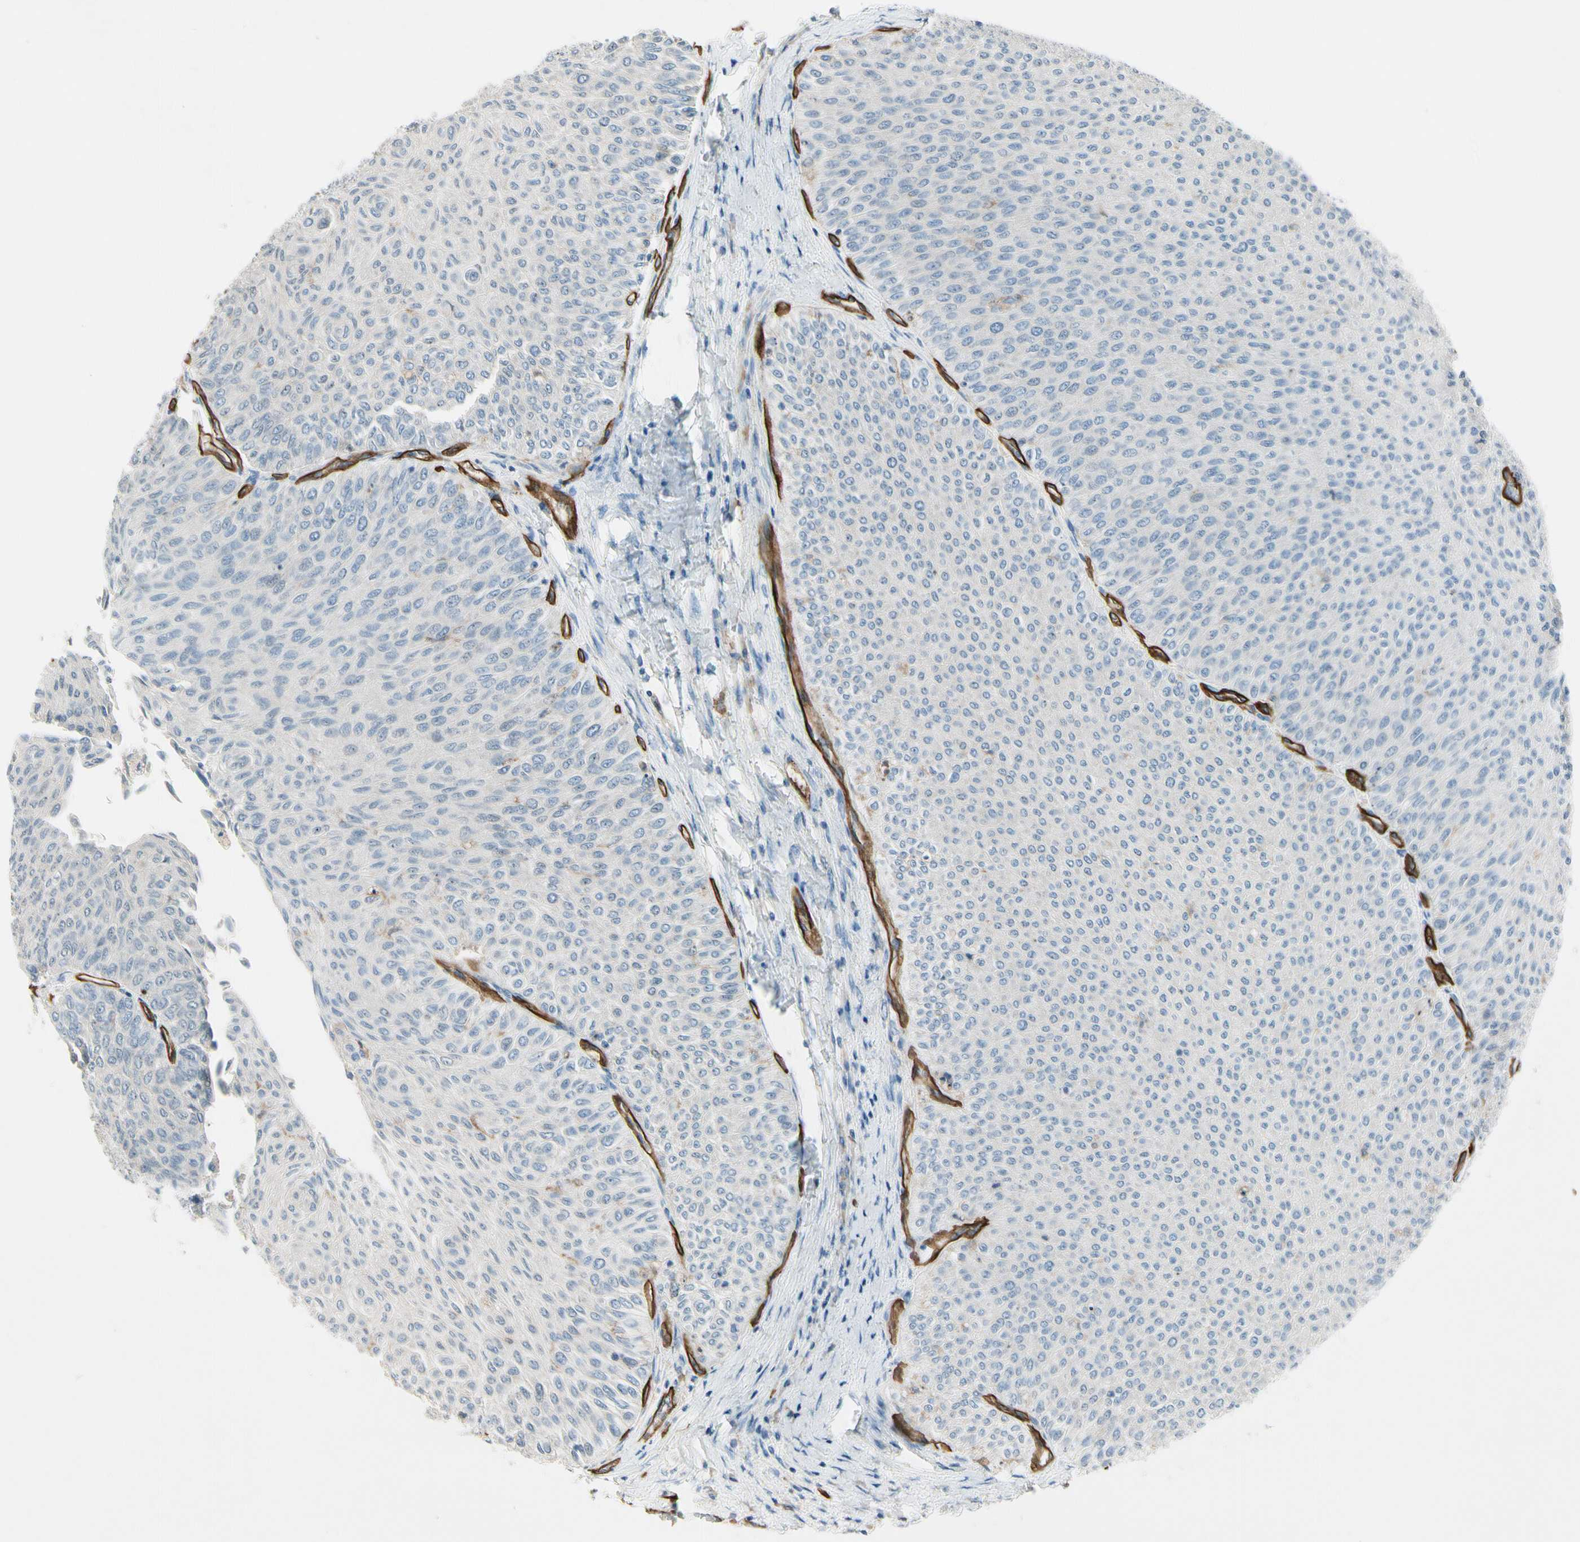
{"staining": {"intensity": "negative", "quantity": "none", "location": "none"}, "tissue": "urothelial cancer", "cell_type": "Tumor cells", "image_type": "cancer", "snomed": [{"axis": "morphology", "description": "Urothelial carcinoma, Low grade"}, {"axis": "topography", "description": "Urinary bladder"}], "caption": "A high-resolution micrograph shows immunohistochemistry staining of low-grade urothelial carcinoma, which shows no significant positivity in tumor cells.", "gene": "CD93", "patient": {"sex": "male", "age": 78}}